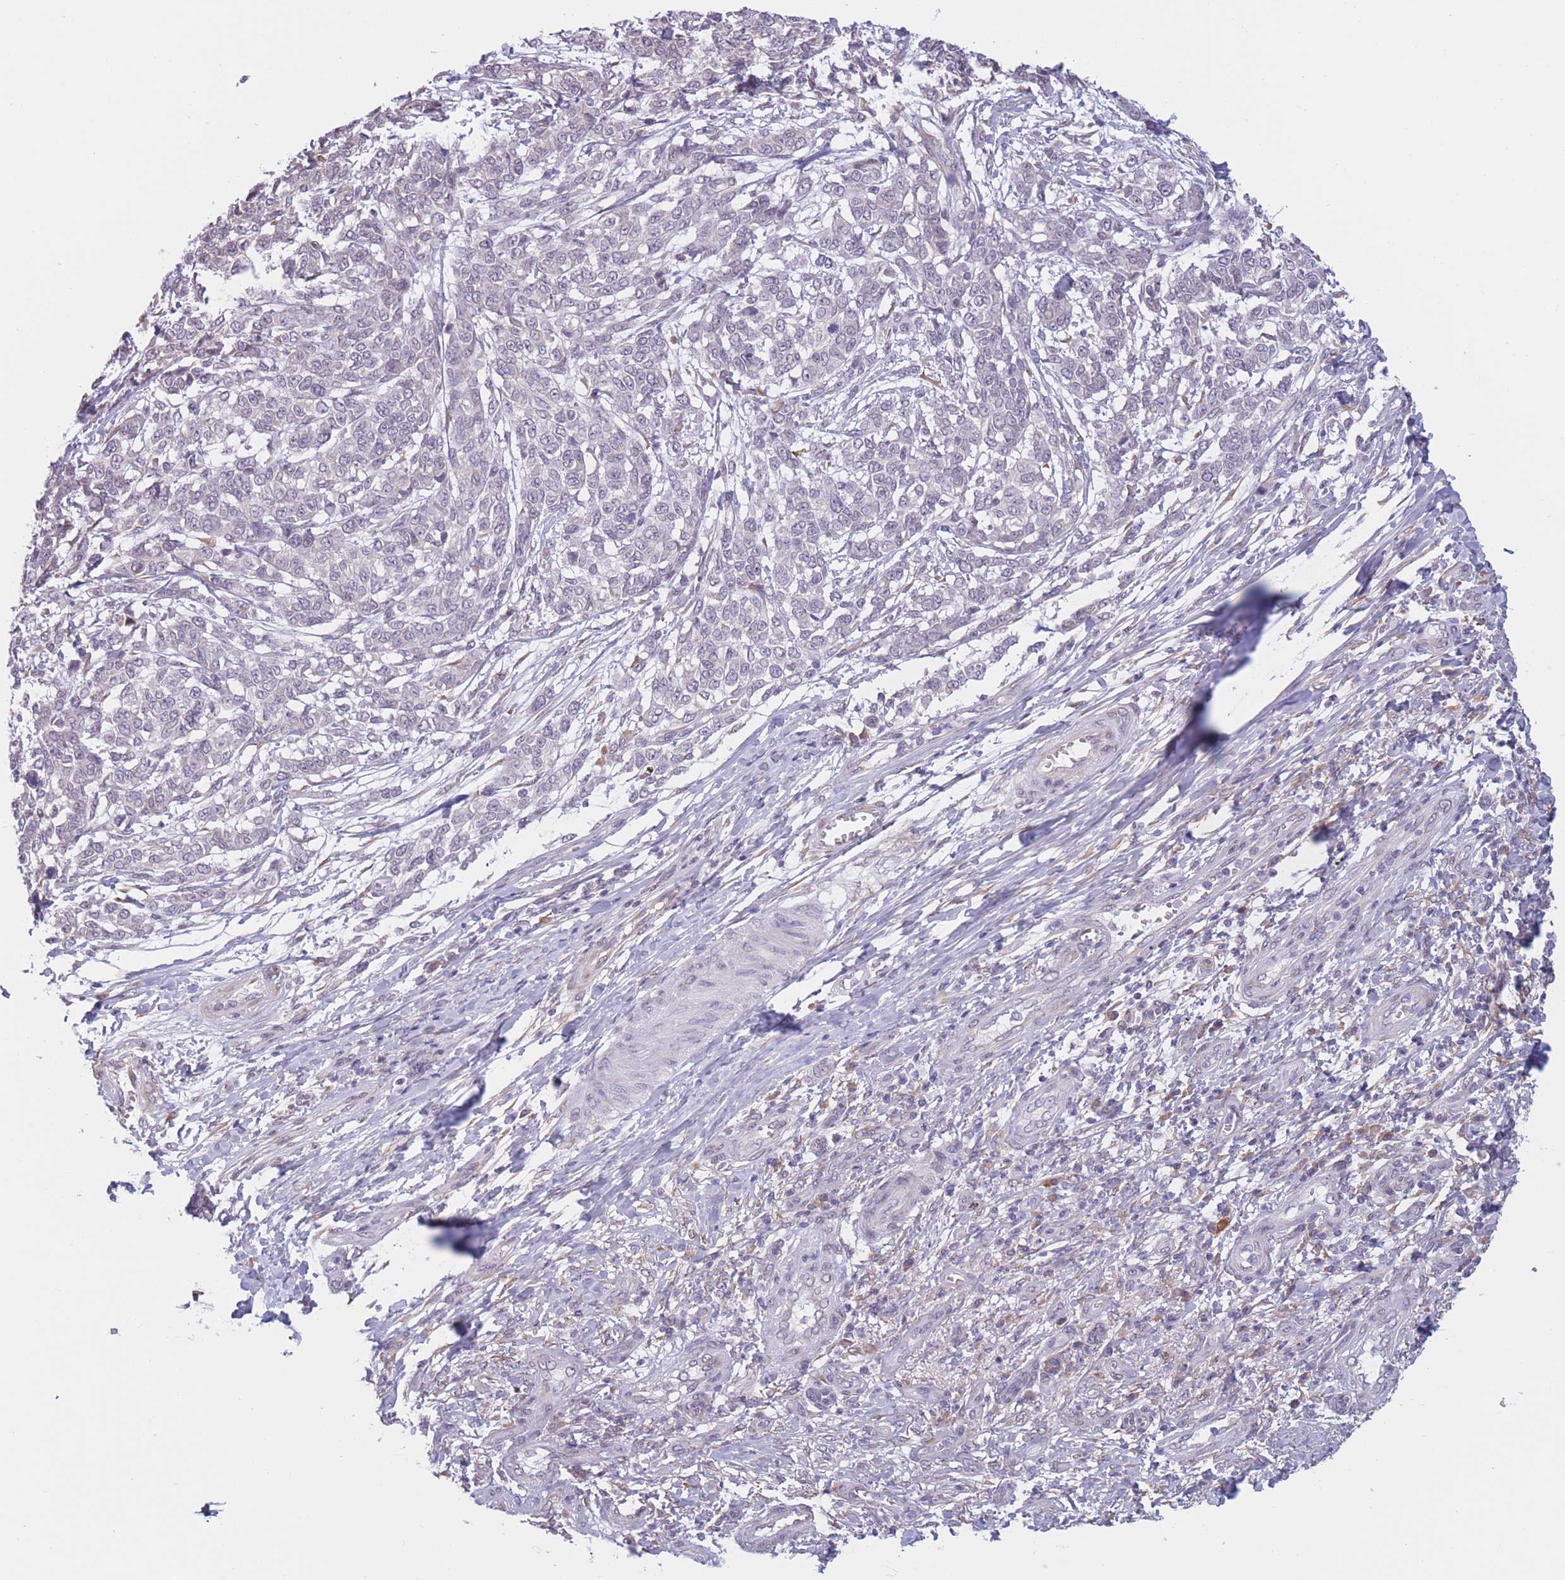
{"staining": {"intensity": "negative", "quantity": "none", "location": "none"}, "tissue": "melanoma", "cell_type": "Tumor cells", "image_type": "cancer", "snomed": [{"axis": "morphology", "description": "Malignant melanoma, NOS"}, {"axis": "topography", "description": "Skin"}], "caption": "Human malignant melanoma stained for a protein using immunohistochemistry (IHC) reveals no staining in tumor cells.", "gene": "COL27A1", "patient": {"sex": "male", "age": 49}}